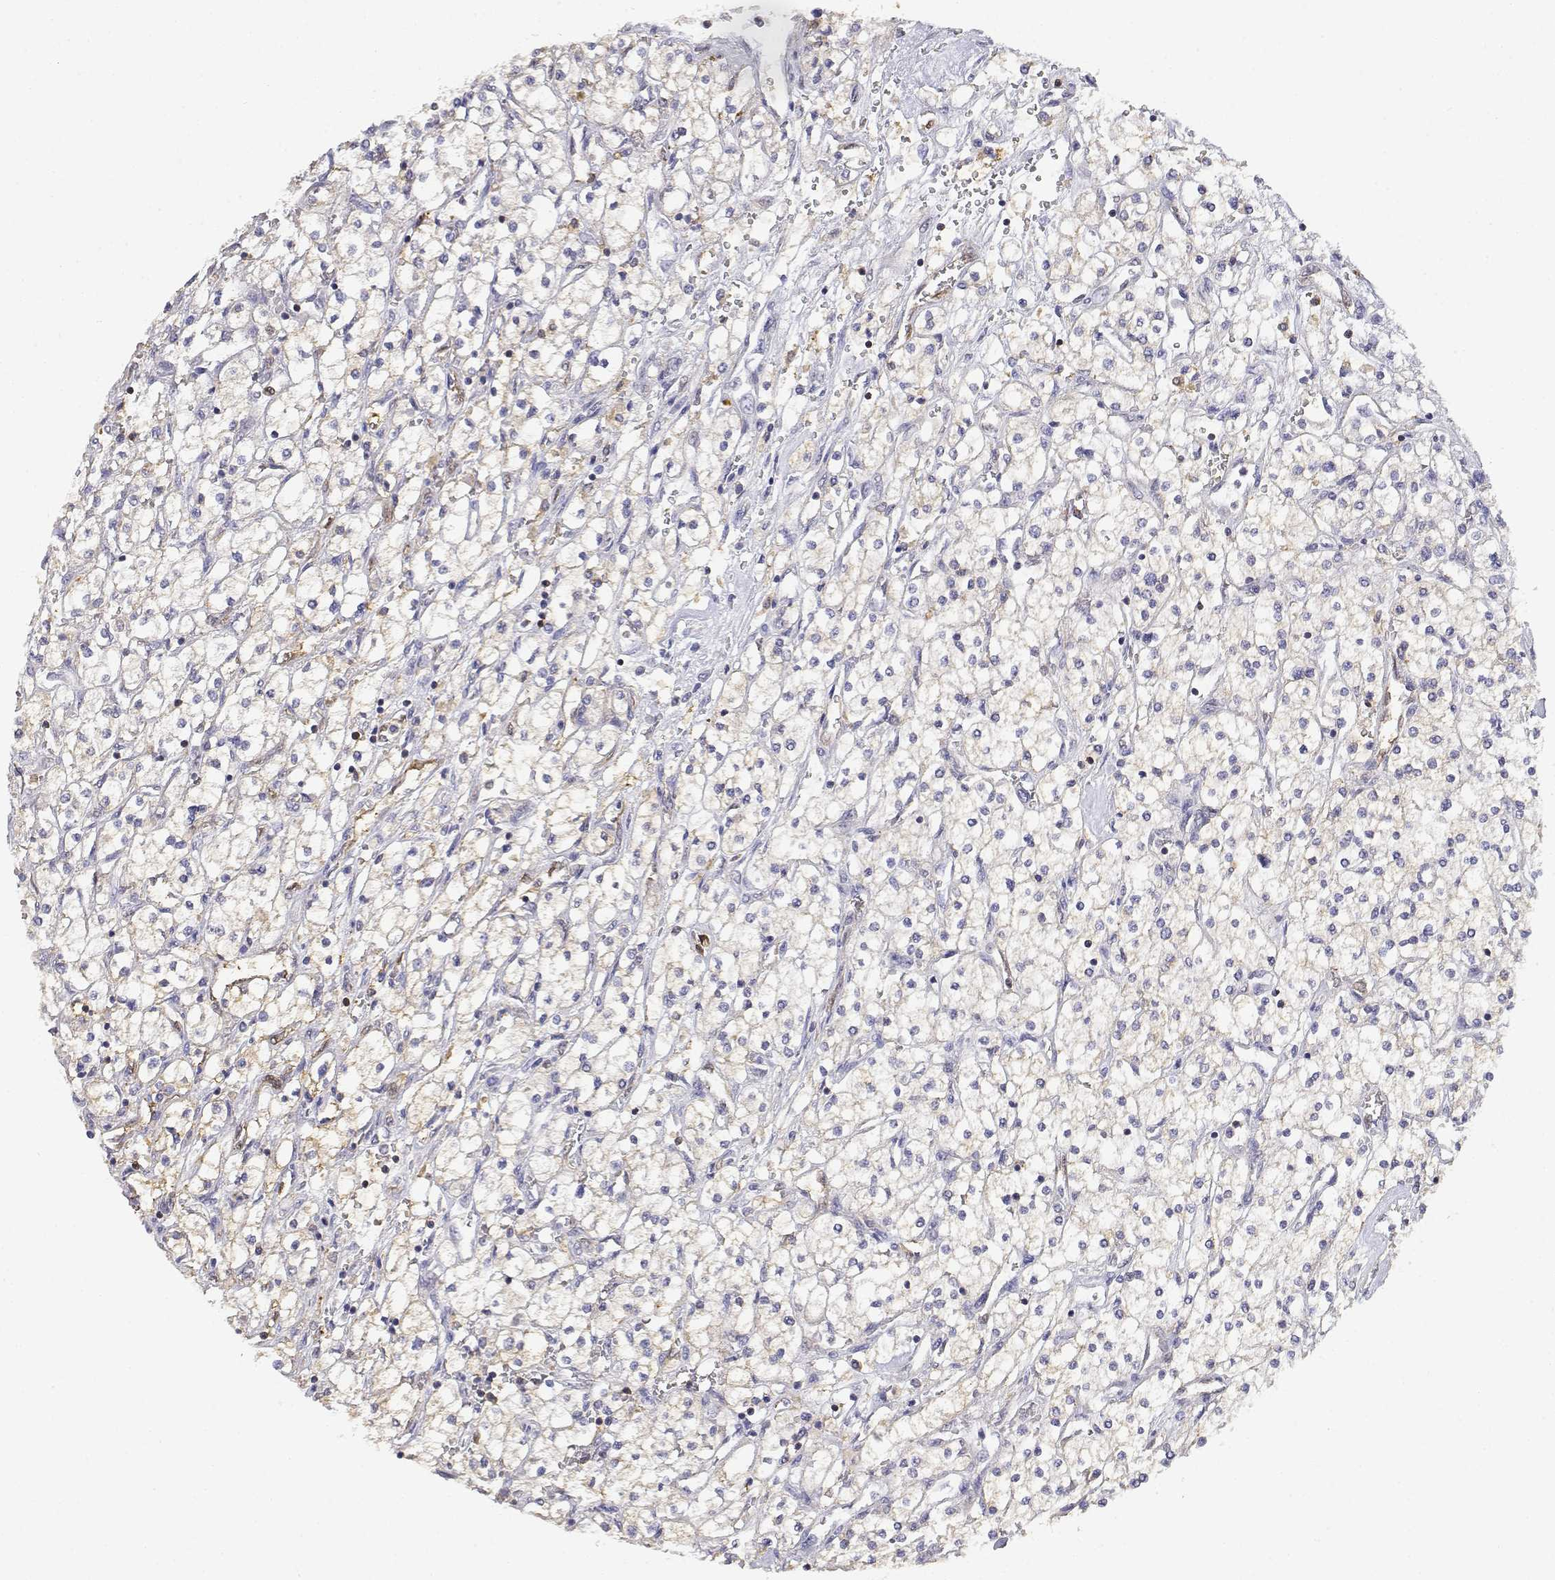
{"staining": {"intensity": "weak", "quantity": "<25%", "location": "cytoplasmic/membranous"}, "tissue": "renal cancer", "cell_type": "Tumor cells", "image_type": "cancer", "snomed": [{"axis": "morphology", "description": "Adenocarcinoma, NOS"}, {"axis": "topography", "description": "Kidney"}], "caption": "Immunohistochemical staining of renal cancer displays no significant positivity in tumor cells.", "gene": "ADA", "patient": {"sex": "male", "age": 80}}